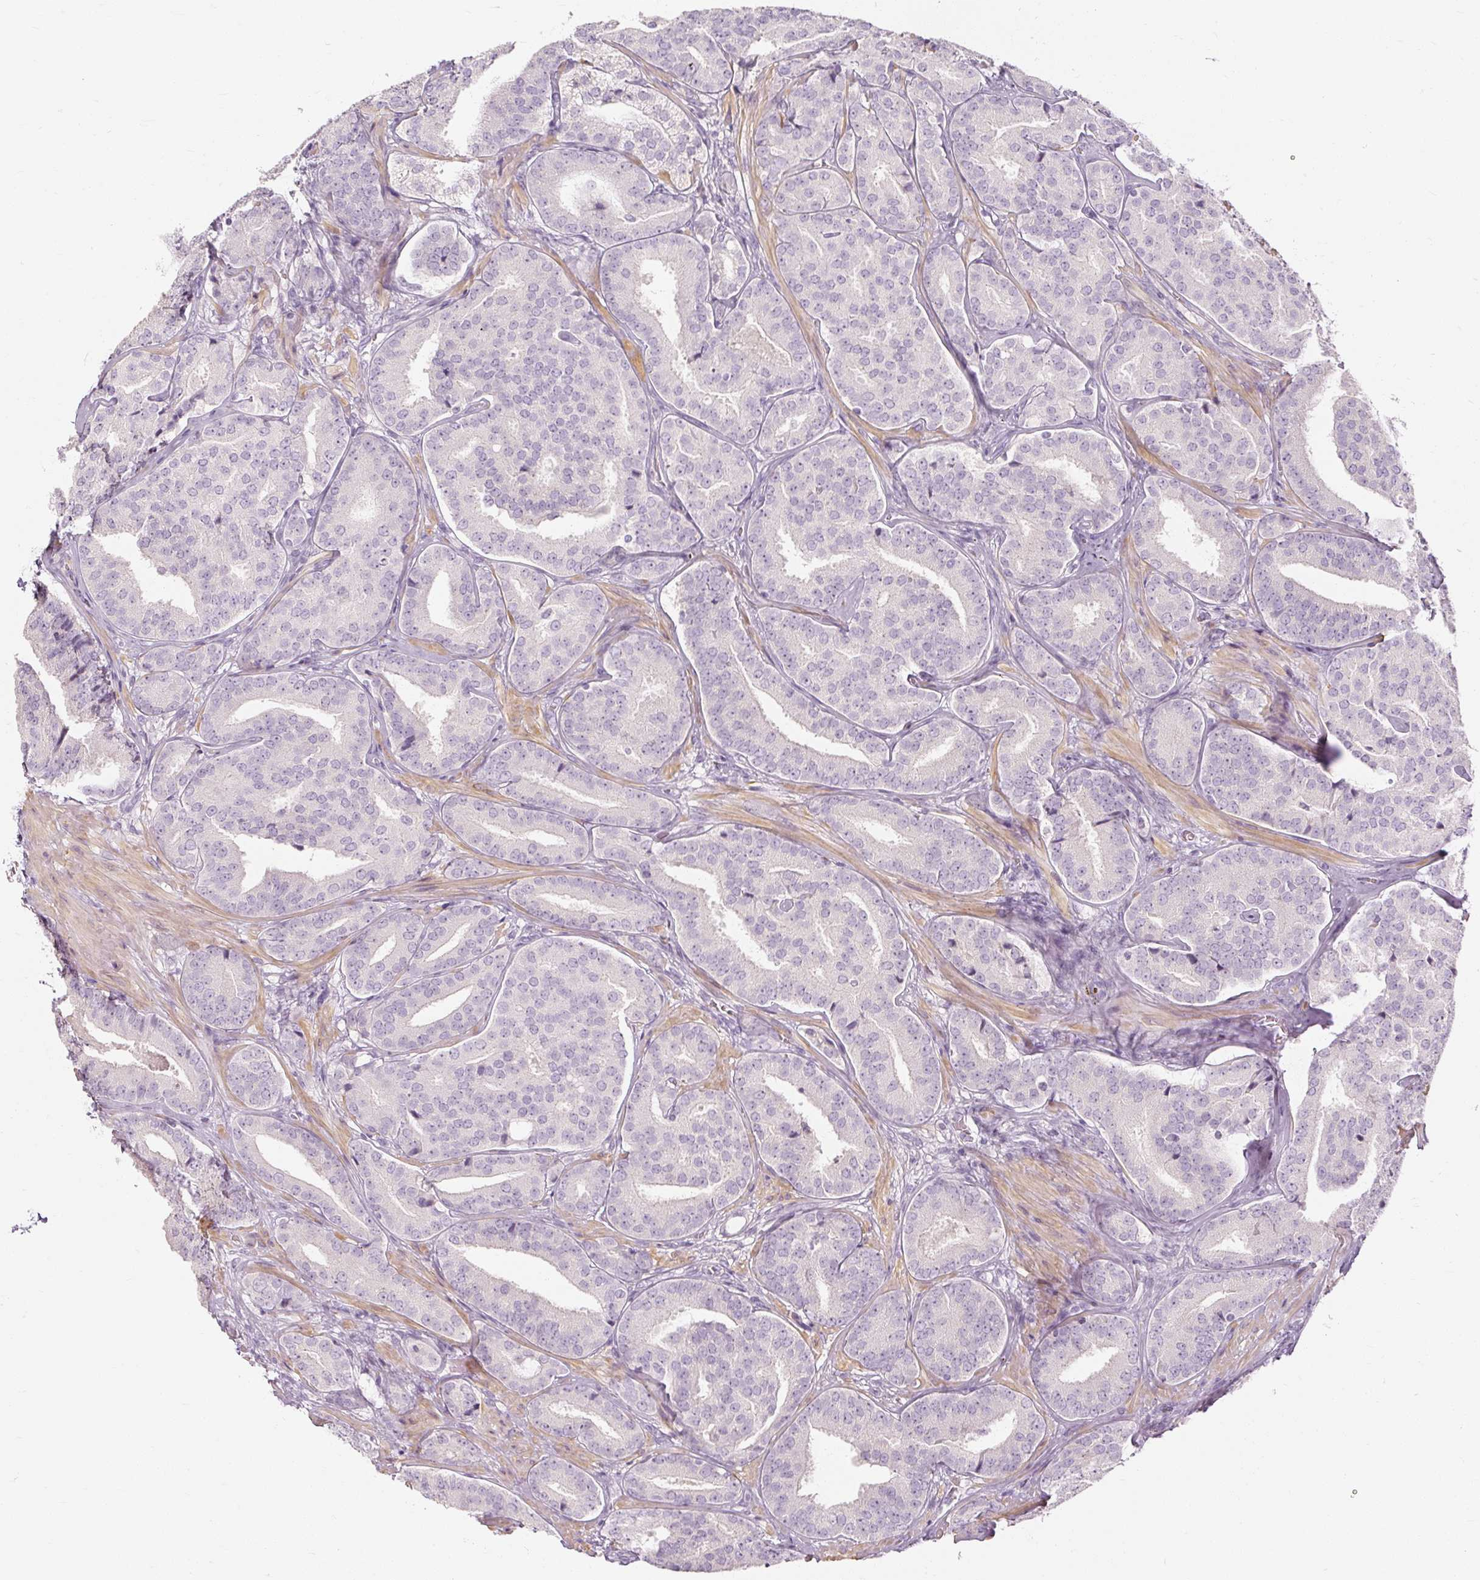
{"staining": {"intensity": "negative", "quantity": "none", "location": "none"}, "tissue": "prostate cancer", "cell_type": "Tumor cells", "image_type": "cancer", "snomed": [{"axis": "morphology", "description": "Adenocarcinoma, High grade"}, {"axis": "topography", "description": "Prostate"}], "caption": "High power microscopy image of an immunohistochemistry (IHC) micrograph of prostate high-grade adenocarcinoma, revealing no significant positivity in tumor cells. The staining was performed using DAB to visualize the protein expression in brown, while the nuclei were stained in blue with hematoxylin (Magnification: 20x).", "gene": "CAPN3", "patient": {"sex": "male", "age": 63}}